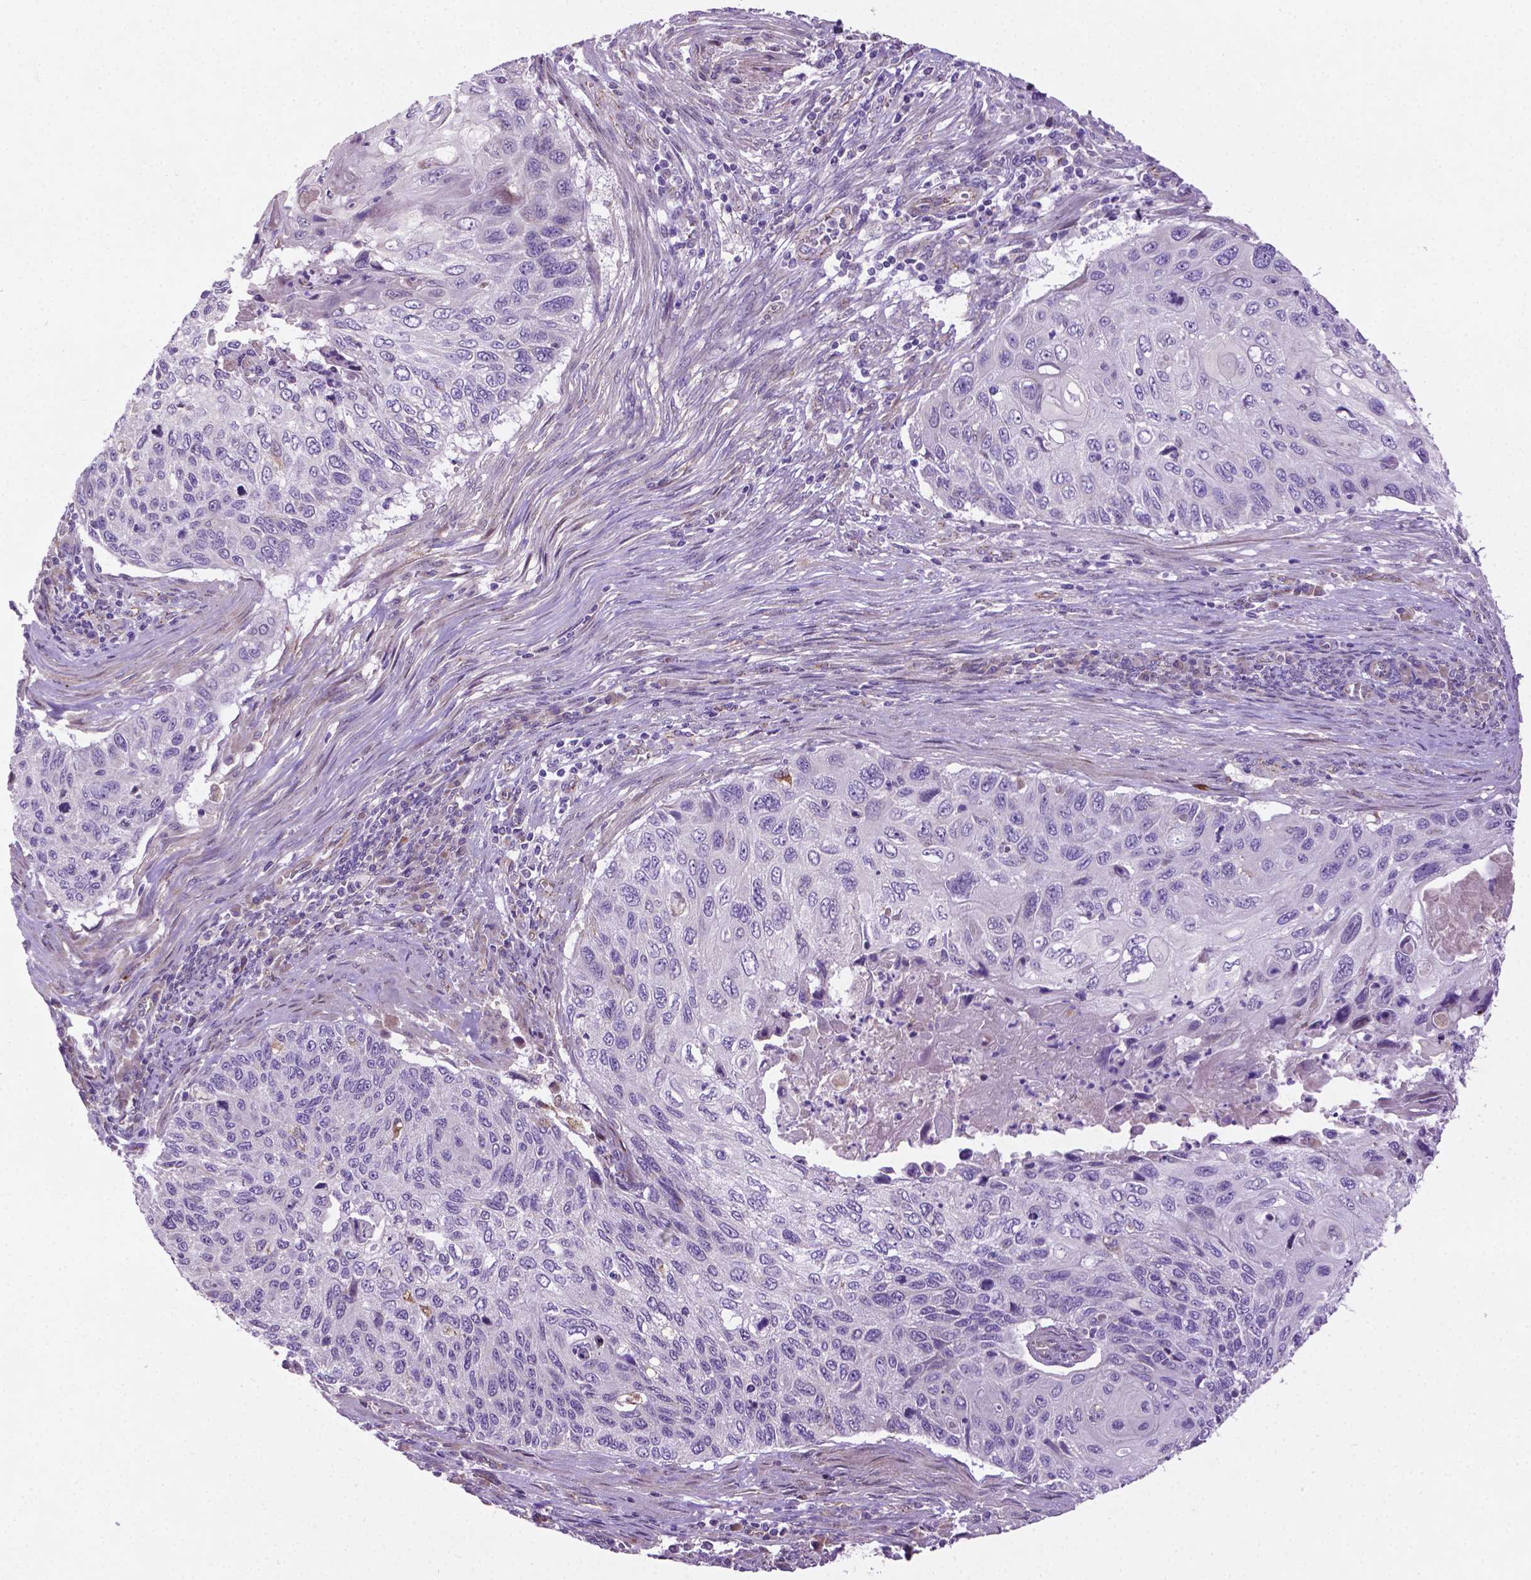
{"staining": {"intensity": "negative", "quantity": "none", "location": "none"}, "tissue": "cervical cancer", "cell_type": "Tumor cells", "image_type": "cancer", "snomed": [{"axis": "morphology", "description": "Squamous cell carcinoma, NOS"}, {"axis": "topography", "description": "Cervix"}], "caption": "There is no significant positivity in tumor cells of cervical squamous cell carcinoma.", "gene": "CCER2", "patient": {"sex": "female", "age": 70}}